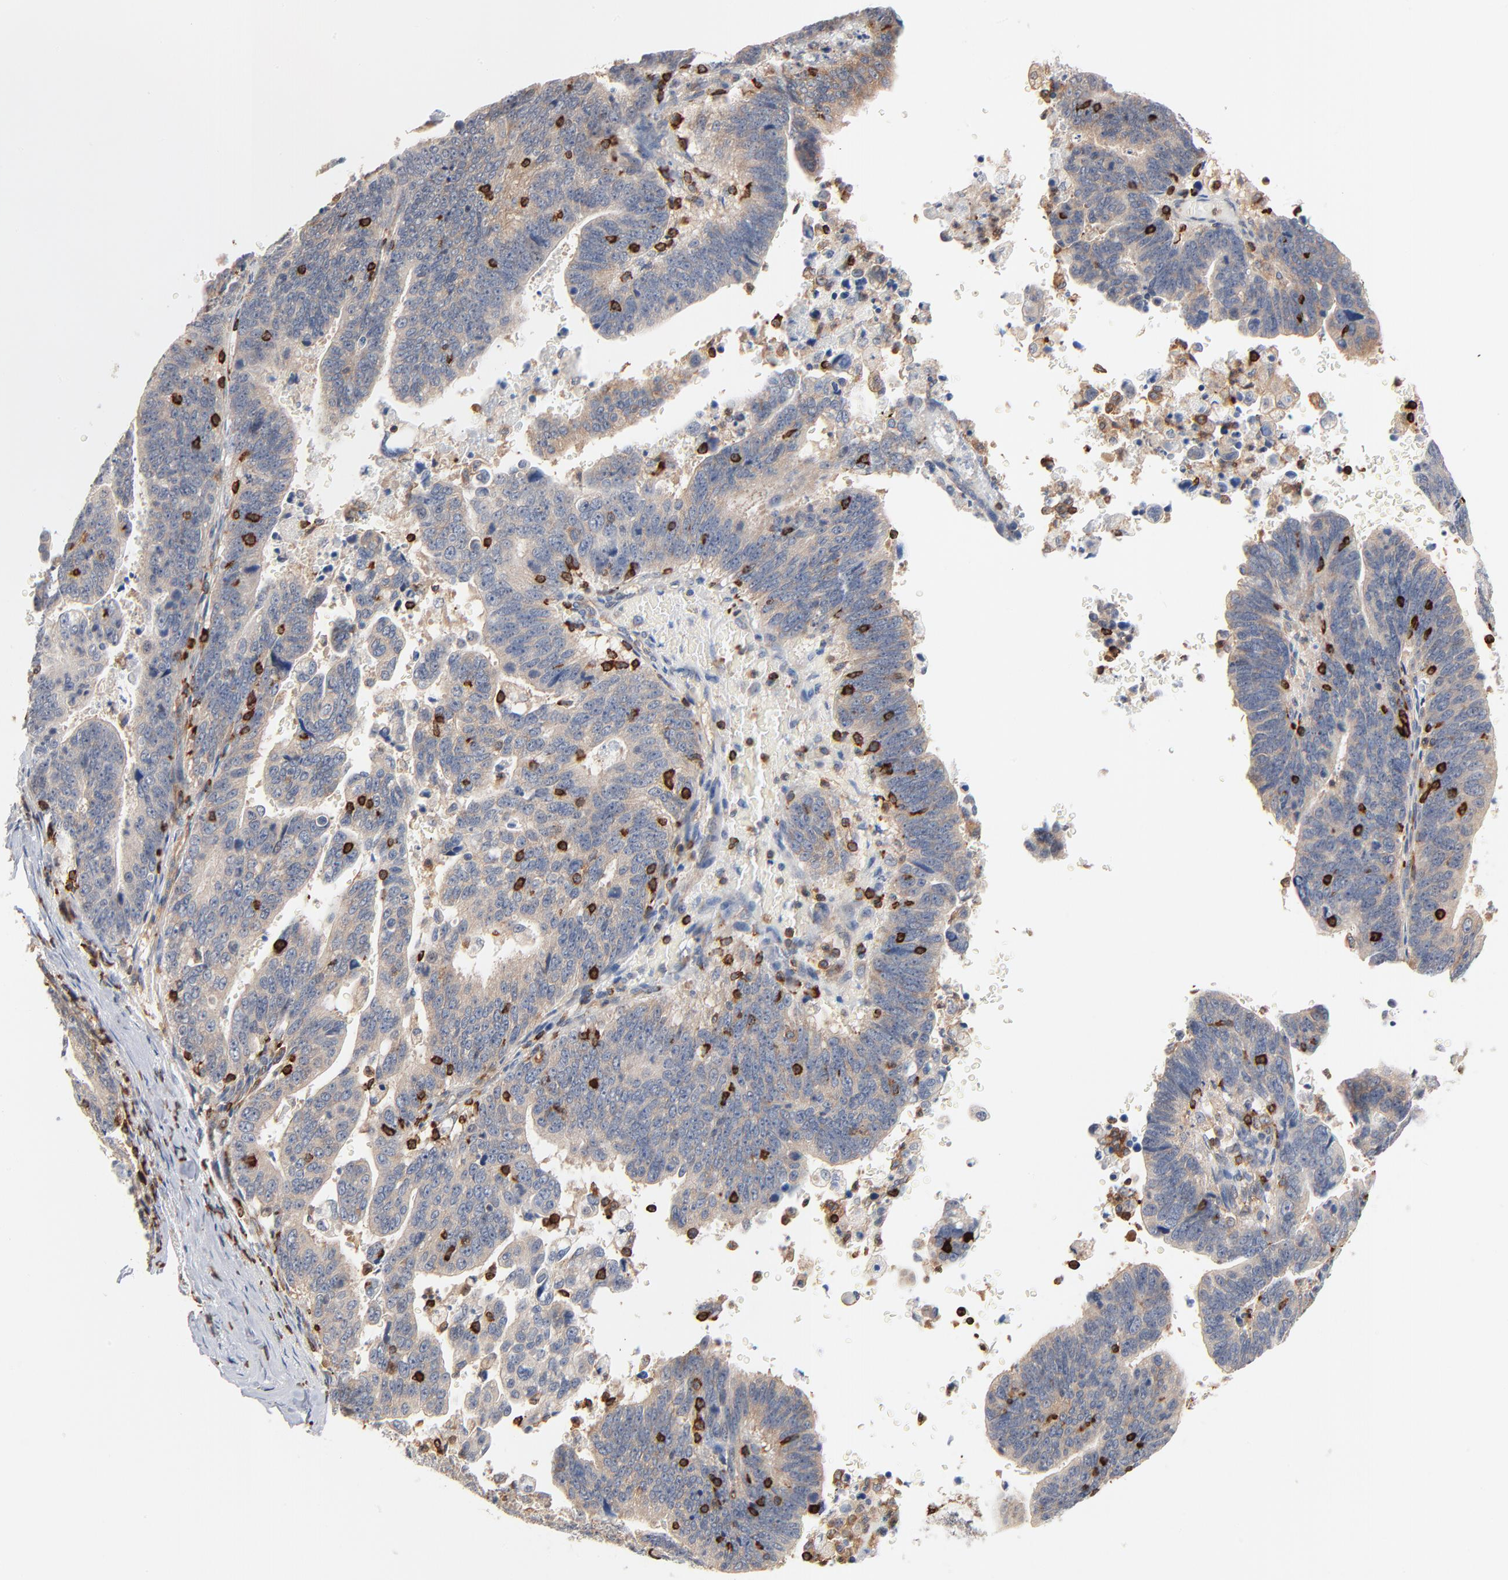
{"staining": {"intensity": "weak", "quantity": ">75%", "location": "cytoplasmic/membranous"}, "tissue": "stomach cancer", "cell_type": "Tumor cells", "image_type": "cancer", "snomed": [{"axis": "morphology", "description": "Adenocarcinoma, NOS"}, {"axis": "topography", "description": "Stomach, upper"}], "caption": "Immunohistochemical staining of stomach adenocarcinoma exhibits weak cytoplasmic/membranous protein expression in approximately >75% of tumor cells. (Stains: DAB in brown, nuclei in blue, Microscopy: brightfield microscopy at high magnification).", "gene": "SH3KBP1", "patient": {"sex": "female", "age": 50}}